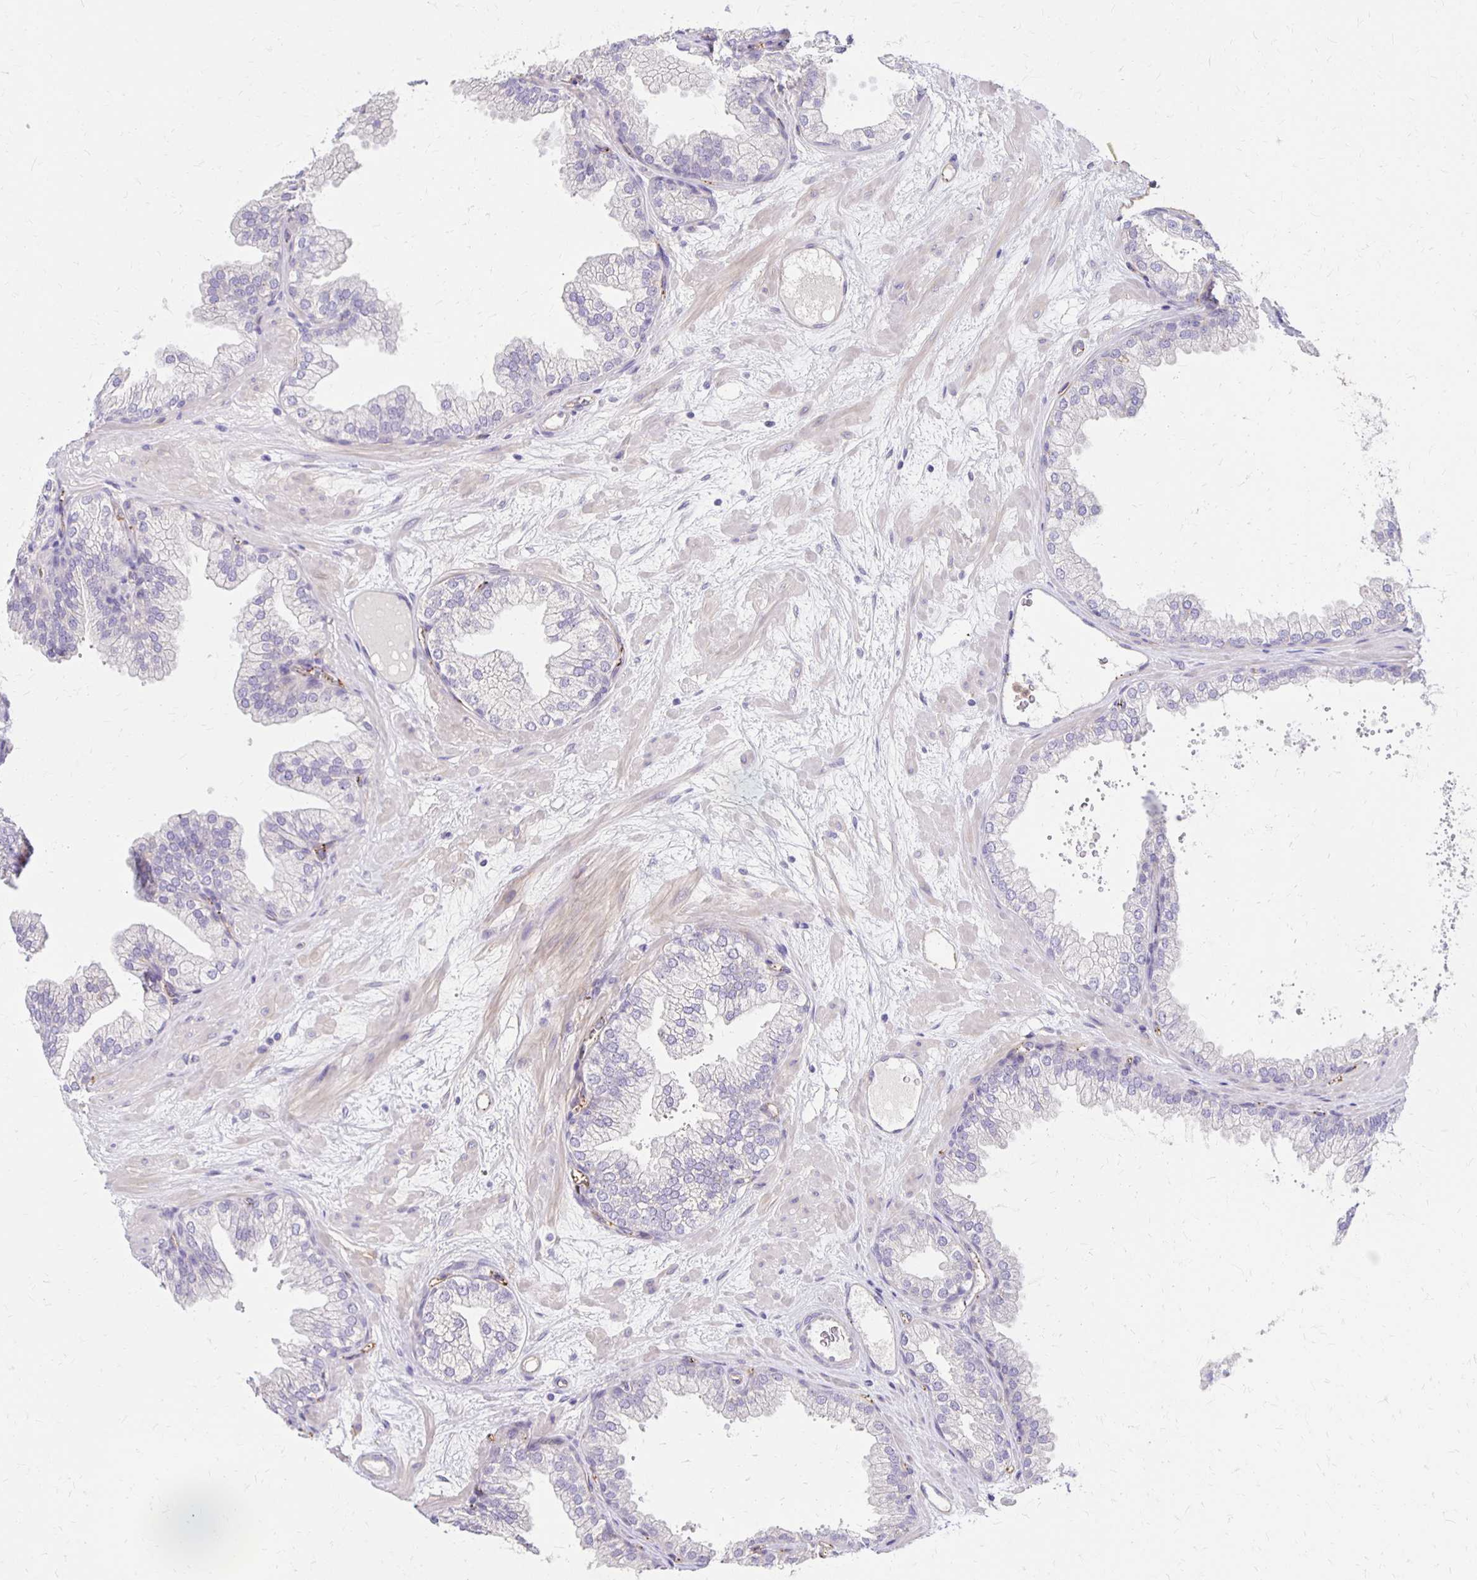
{"staining": {"intensity": "negative", "quantity": "none", "location": "none"}, "tissue": "prostate", "cell_type": "Glandular cells", "image_type": "normal", "snomed": [{"axis": "morphology", "description": "Normal tissue, NOS"}, {"axis": "topography", "description": "Prostate"}], "caption": "Photomicrograph shows no protein staining in glandular cells of benign prostate. (DAB (3,3'-diaminobenzidine) immunohistochemistry, high magnification).", "gene": "TTYH1", "patient": {"sex": "male", "age": 37}}